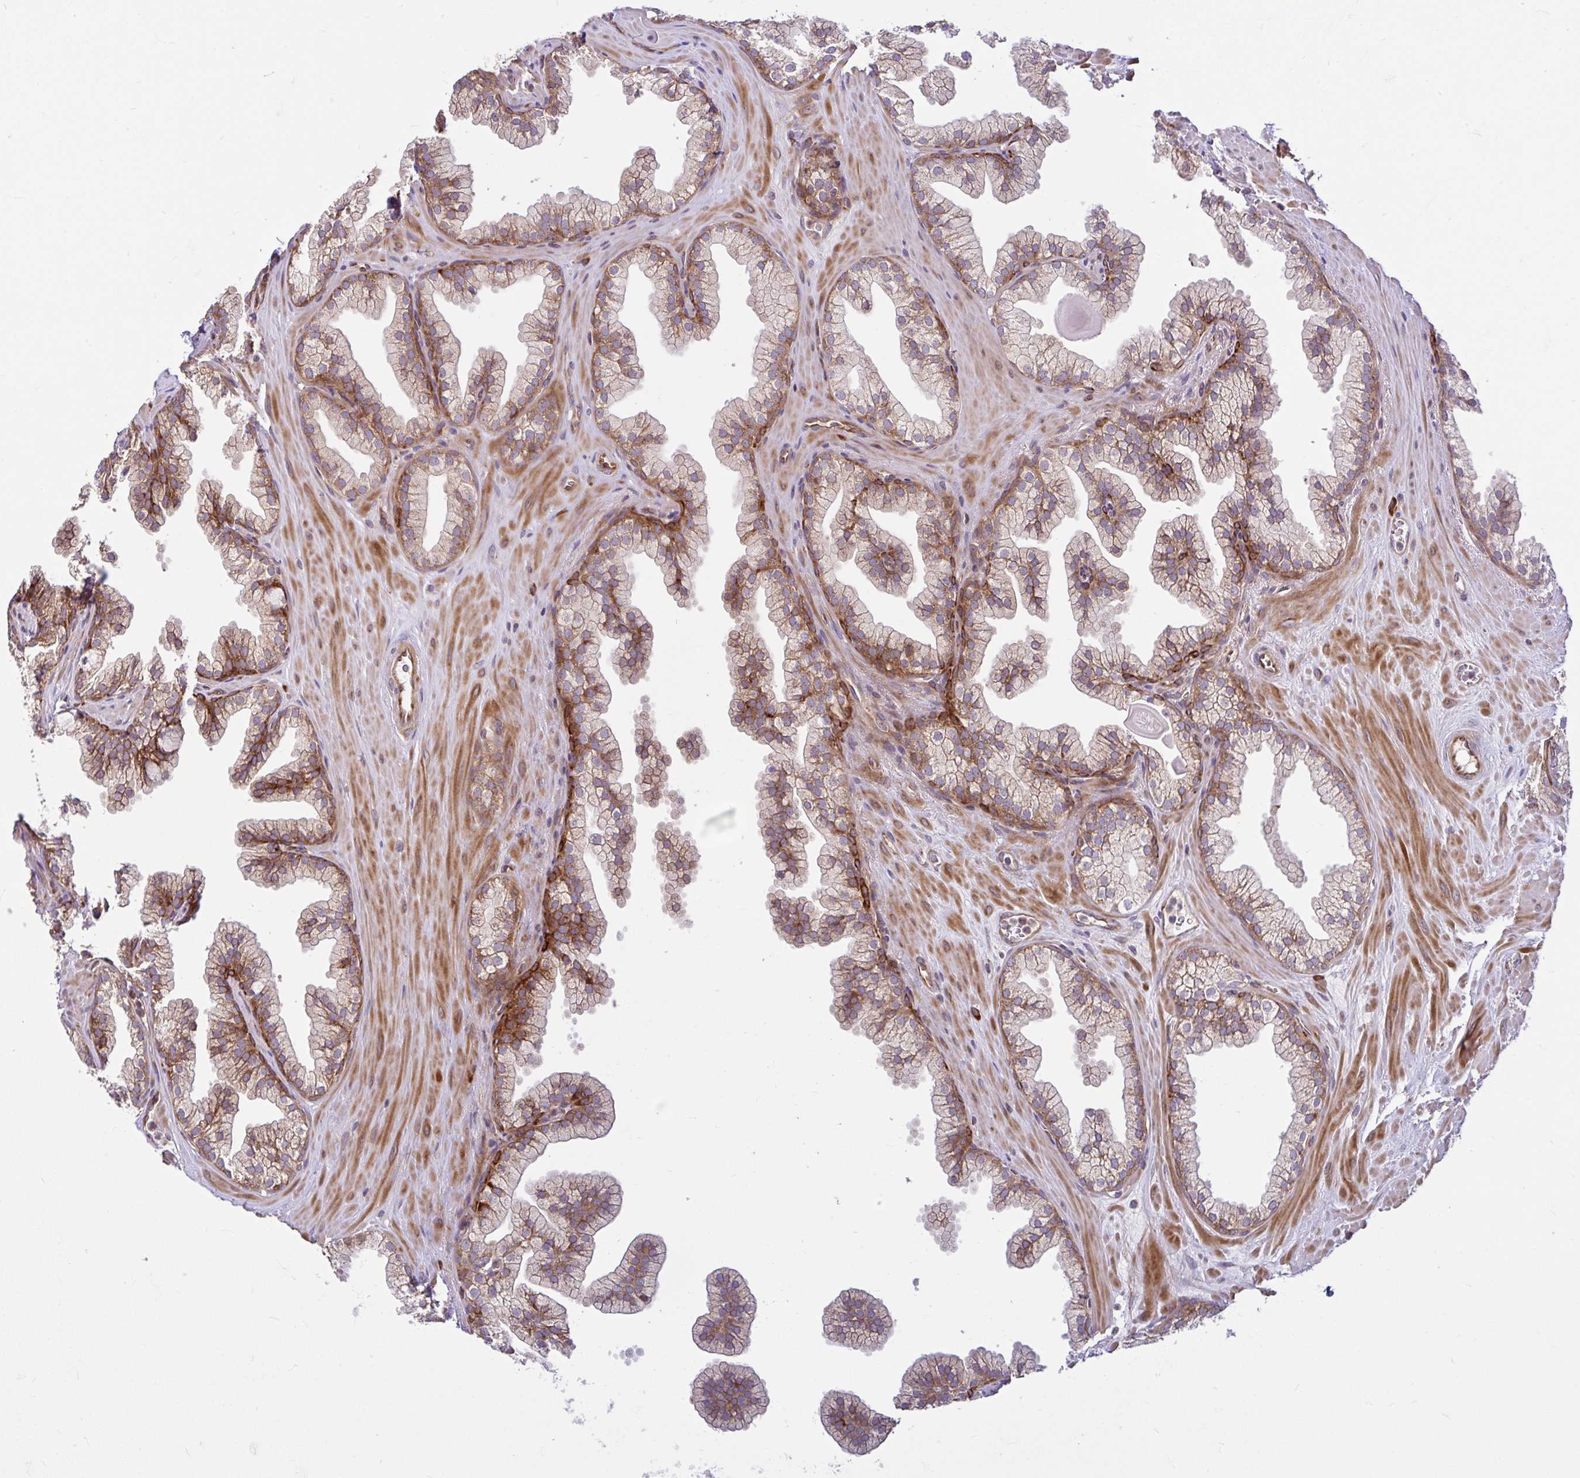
{"staining": {"intensity": "moderate", "quantity": "25%-75%", "location": "cytoplasmic/membranous"}, "tissue": "prostate", "cell_type": "Glandular cells", "image_type": "normal", "snomed": [{"axis": "morphology", "description": "Normal tissue, NOS"}, {"axis": "topography", "description": "Prostate"}, {"axis": "topography", "description": "Peripheral nerve tissue"}], "caption": "Immunohistochemistry image of benign prostate: prostate stained using IHC shows medium levels of moderate protein expression localized specifically in the cytoplasmic/membranous of glandular cells, appearing as a cytoplasmic/membranous brown color.", "gene": "NTPCR", "patient": {"sex": "male", "age": 61}}